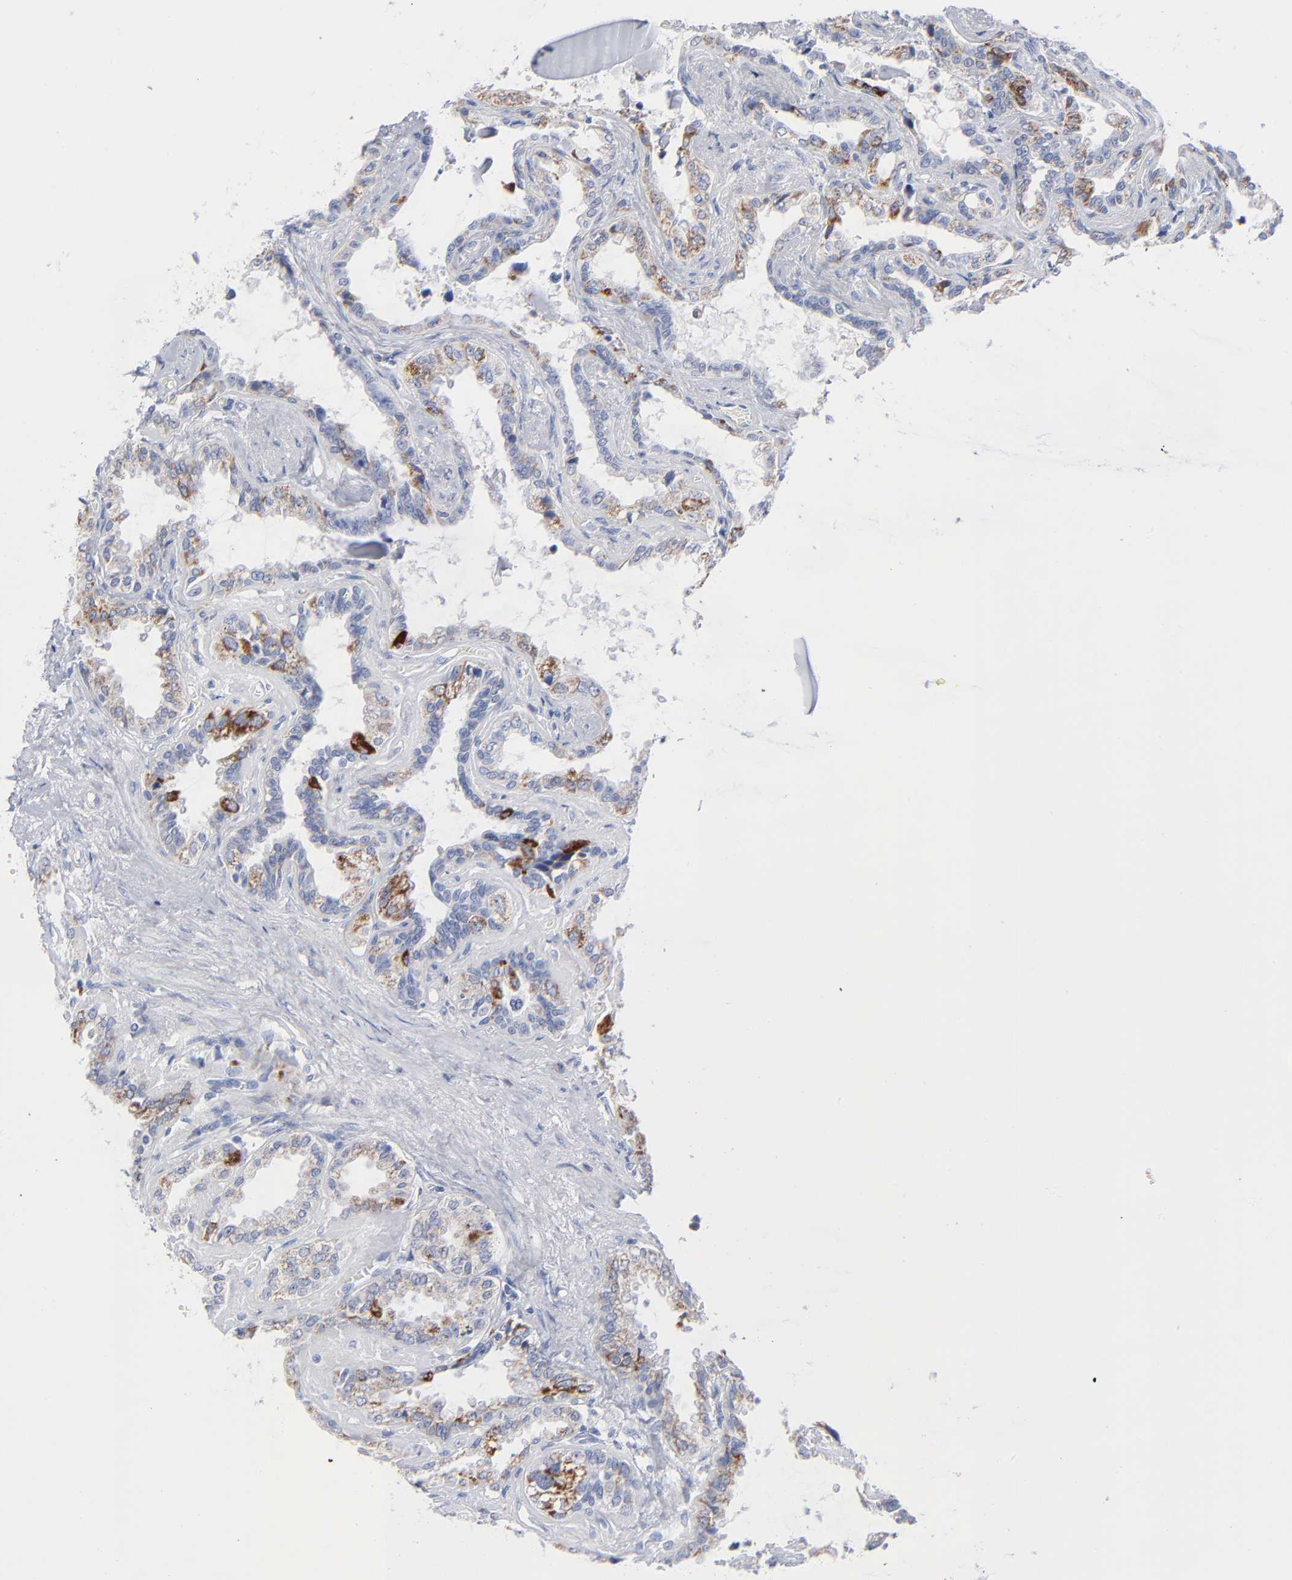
{"staining": {"intensity": "strong", "quantity": "<25%", "location": "cytoplasmic/membranous"}, "tissue": "seminal vesicle", "cell_type": "Glandular cells", "image_type": "normal", "snomed": [{"axis": "morphology", "description": "Normal tissue, NOS"}, {"axis": "morphology", "description": "Inflammation, NOS"}, {"axis": "topography", "description": "Urinary bladder"}, {"axis": "topography", "description": "Prostate"}, {"axis": "topography", "description": "Seminal veicle"}], "caption": "Glandular cells demonstrate medium levels of strong cytoplasmic/membranous positivity in about <25% of cells in normal seminal vesicle.", "gene": "CHCHD10", "patient": {"sex": "male", "age": 82}}